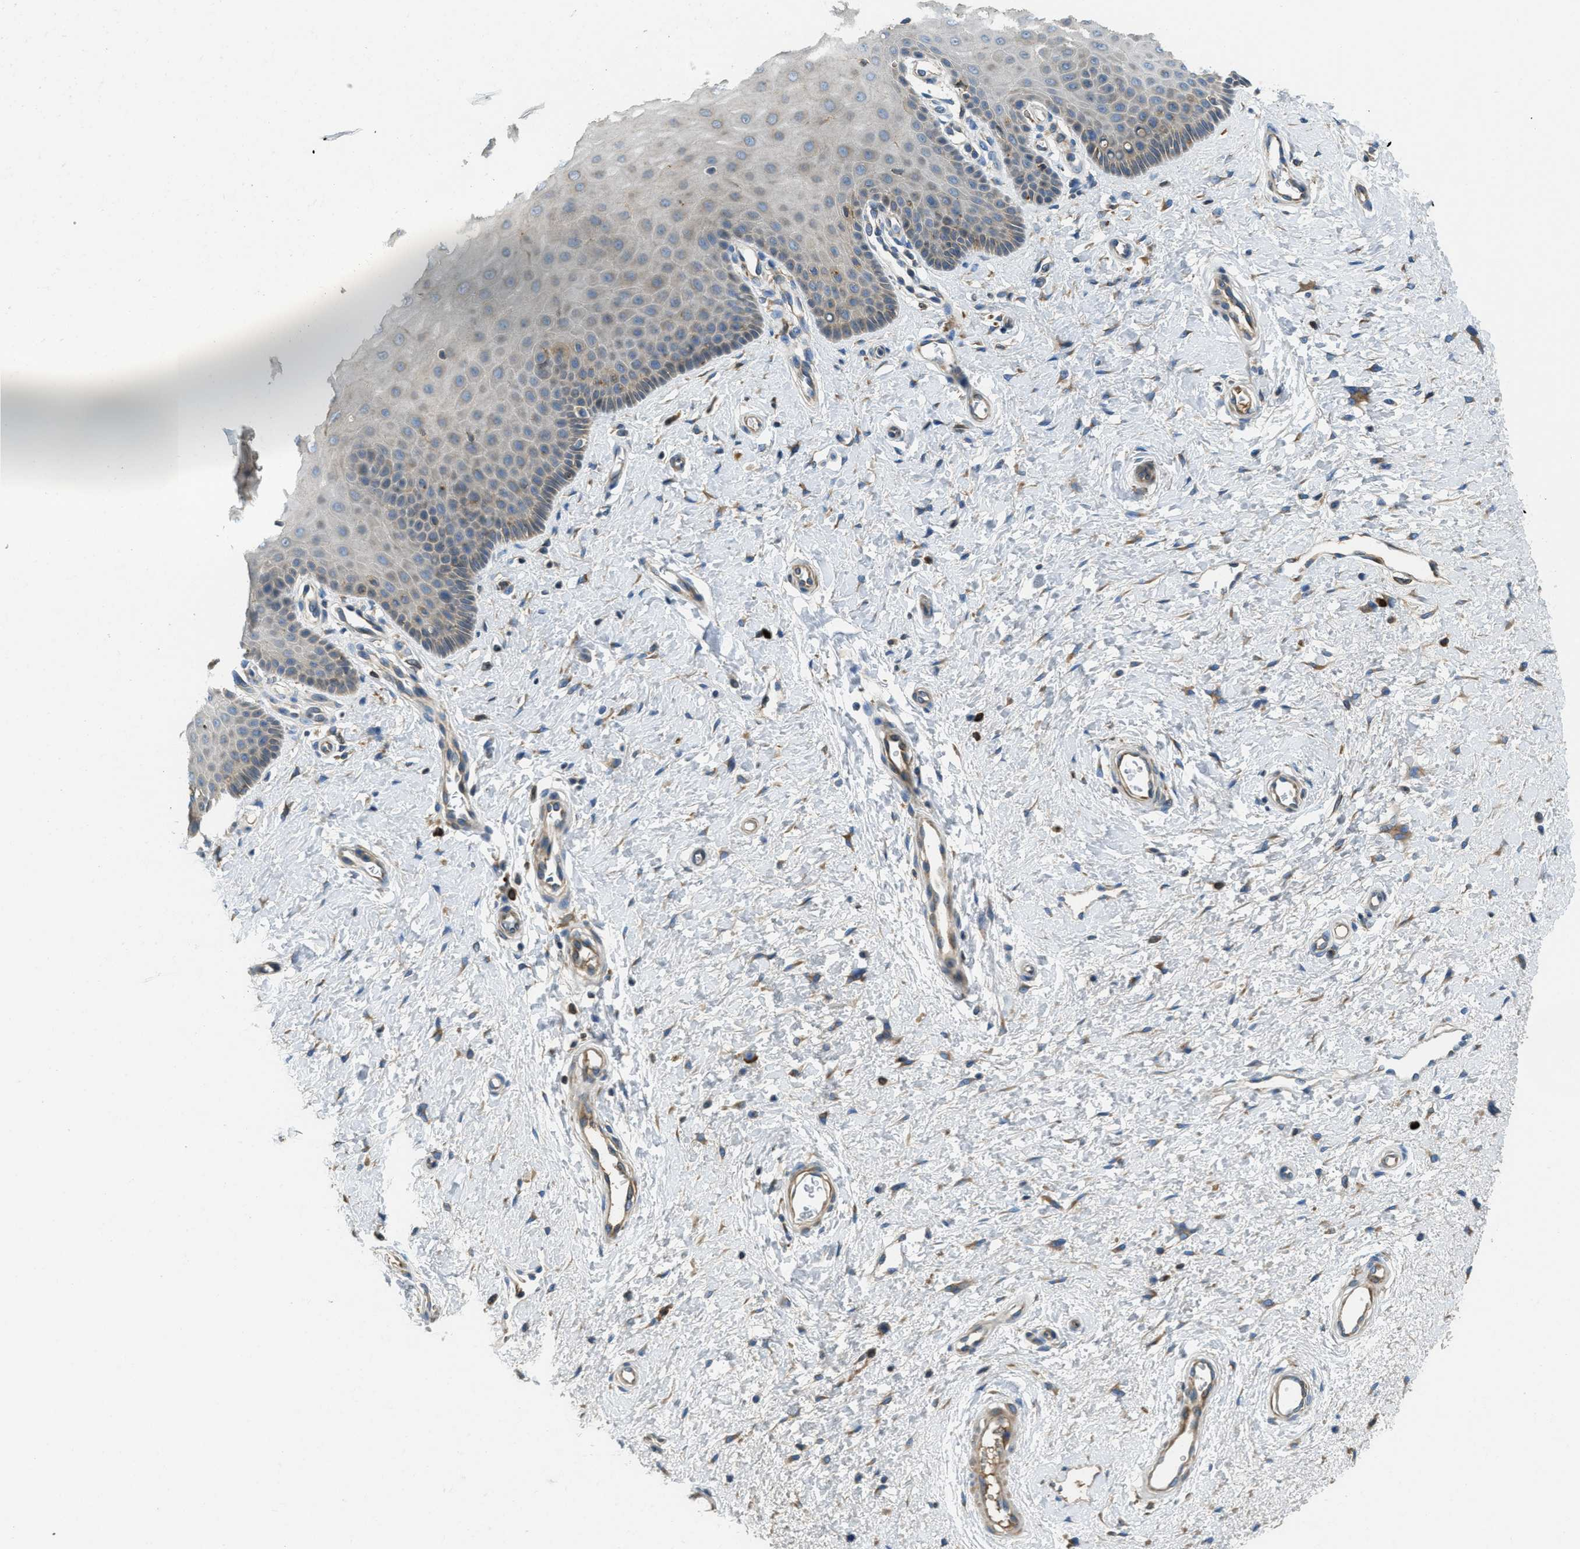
{"staining": {"intensity": "weak", "quantity": ">75%", "location": "cytoplasmic/membranous"}, "tissue": "cervix", "cell_type": "Glandular cells", "image_type": "normal", "snomed": [{"axis": "morphology", "description": "Normal tissue, NOS"}, {"axis": "topography", "description": "Cervix"}], "caption": "This photomicrograph exhibits immunohistochemistry staining of normal cervix, with low weak cytoplasmic/membranous positivity in about >75% of glandular cells.", "gene": "SSR1", "patient": {"sex": "female", "age": 55}}